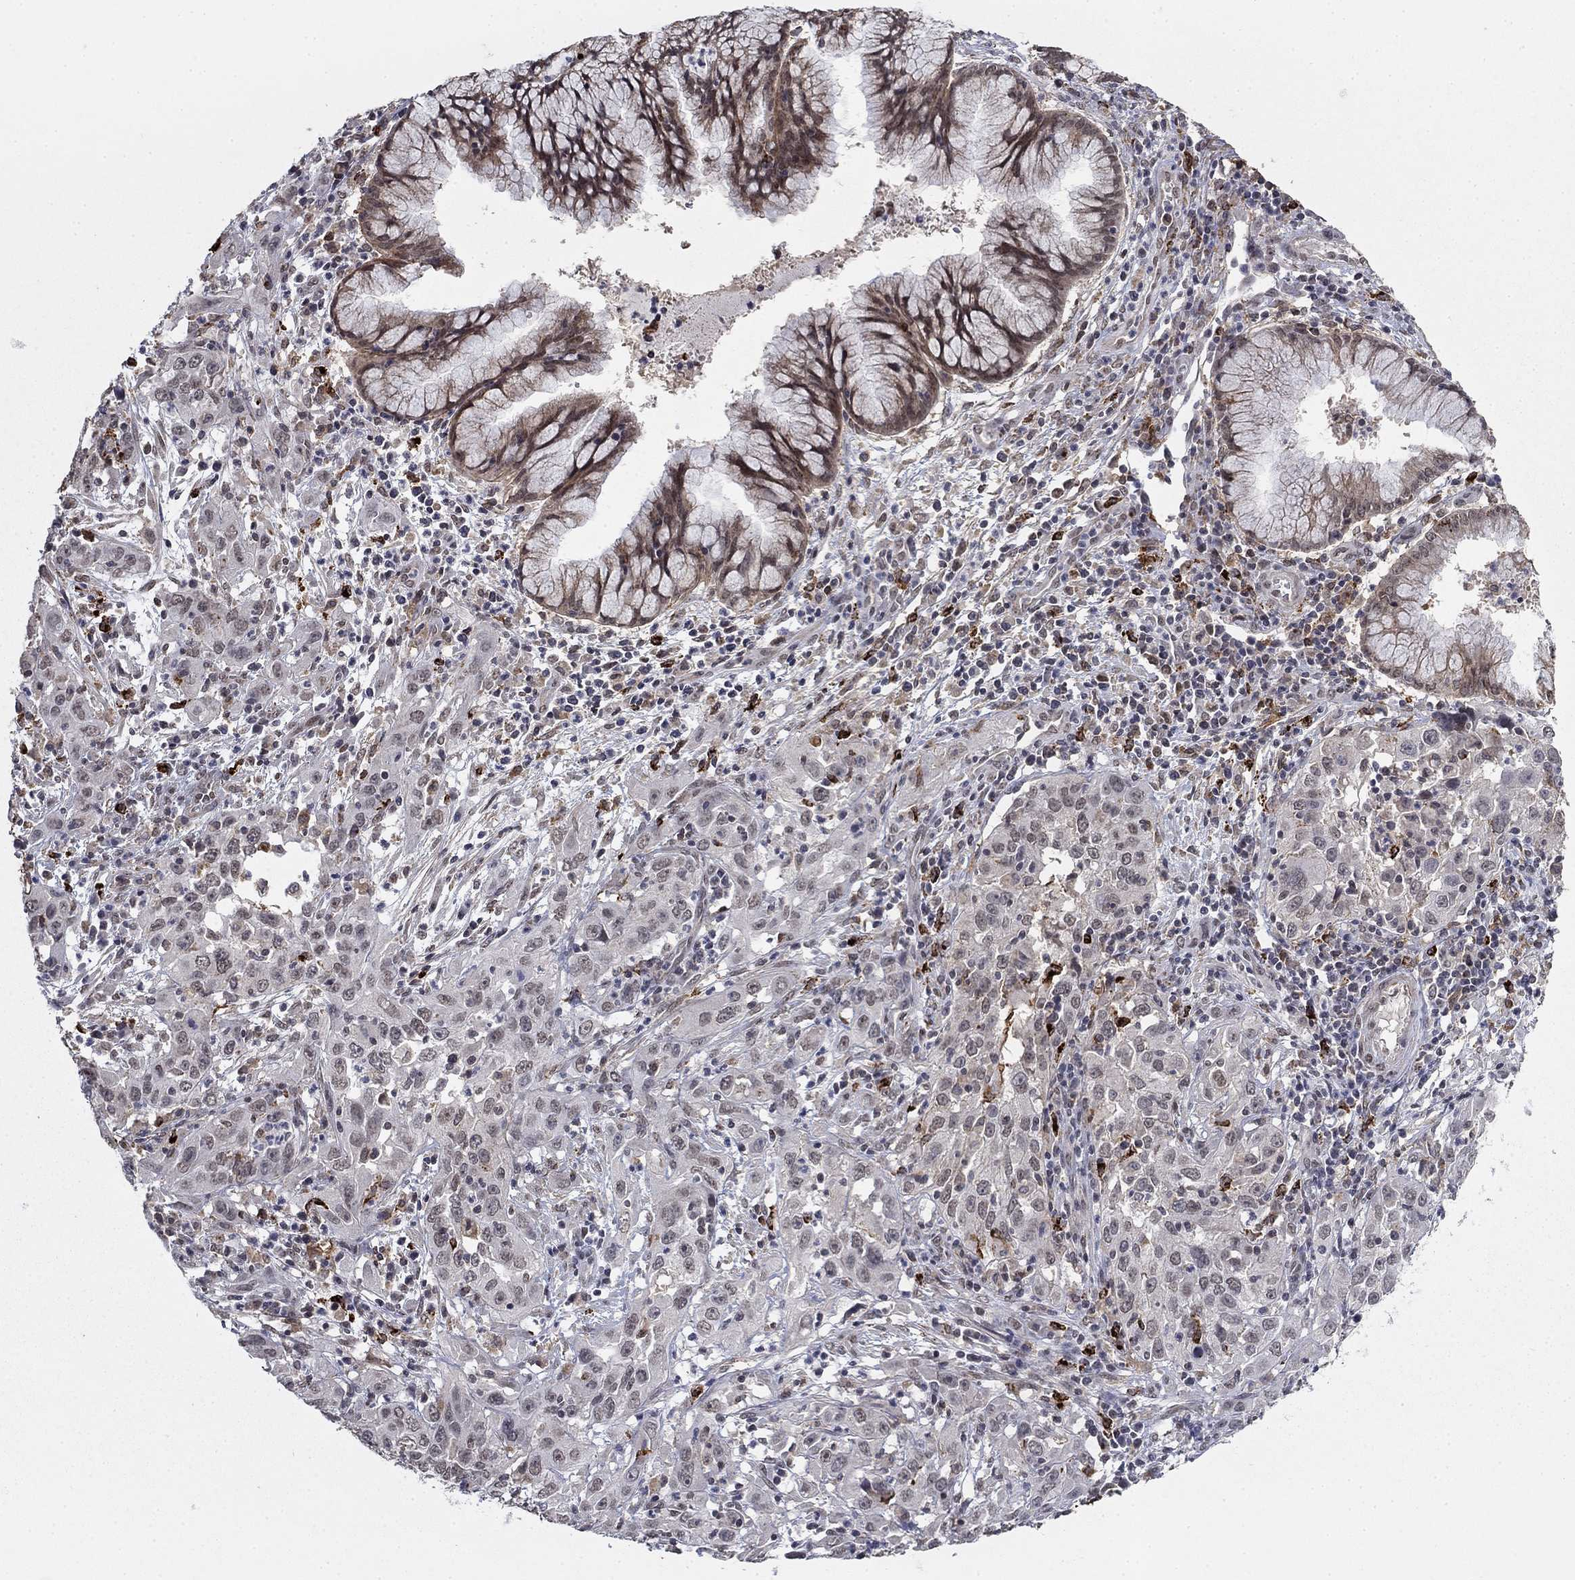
{"staining": {"intensity": "weak", "quantity": "25%-75%", "location": "nuclear"}, "tissue": "cervical cancer", "cell_type": "Tumor cells", "image_type": "cancer", "snomed": [{"axis": "morphology", "description": "Squamous cell carcinoma, NOS"}, {"axis": "topography", "description": "Cervix"}], "caption": "Protein staining of cervical cancer tissue displays weak nuclear expression in about 25%-75% of tumor cells.", "gene": "GRIA3", "patient": {"sex": "female", "age": 32}}